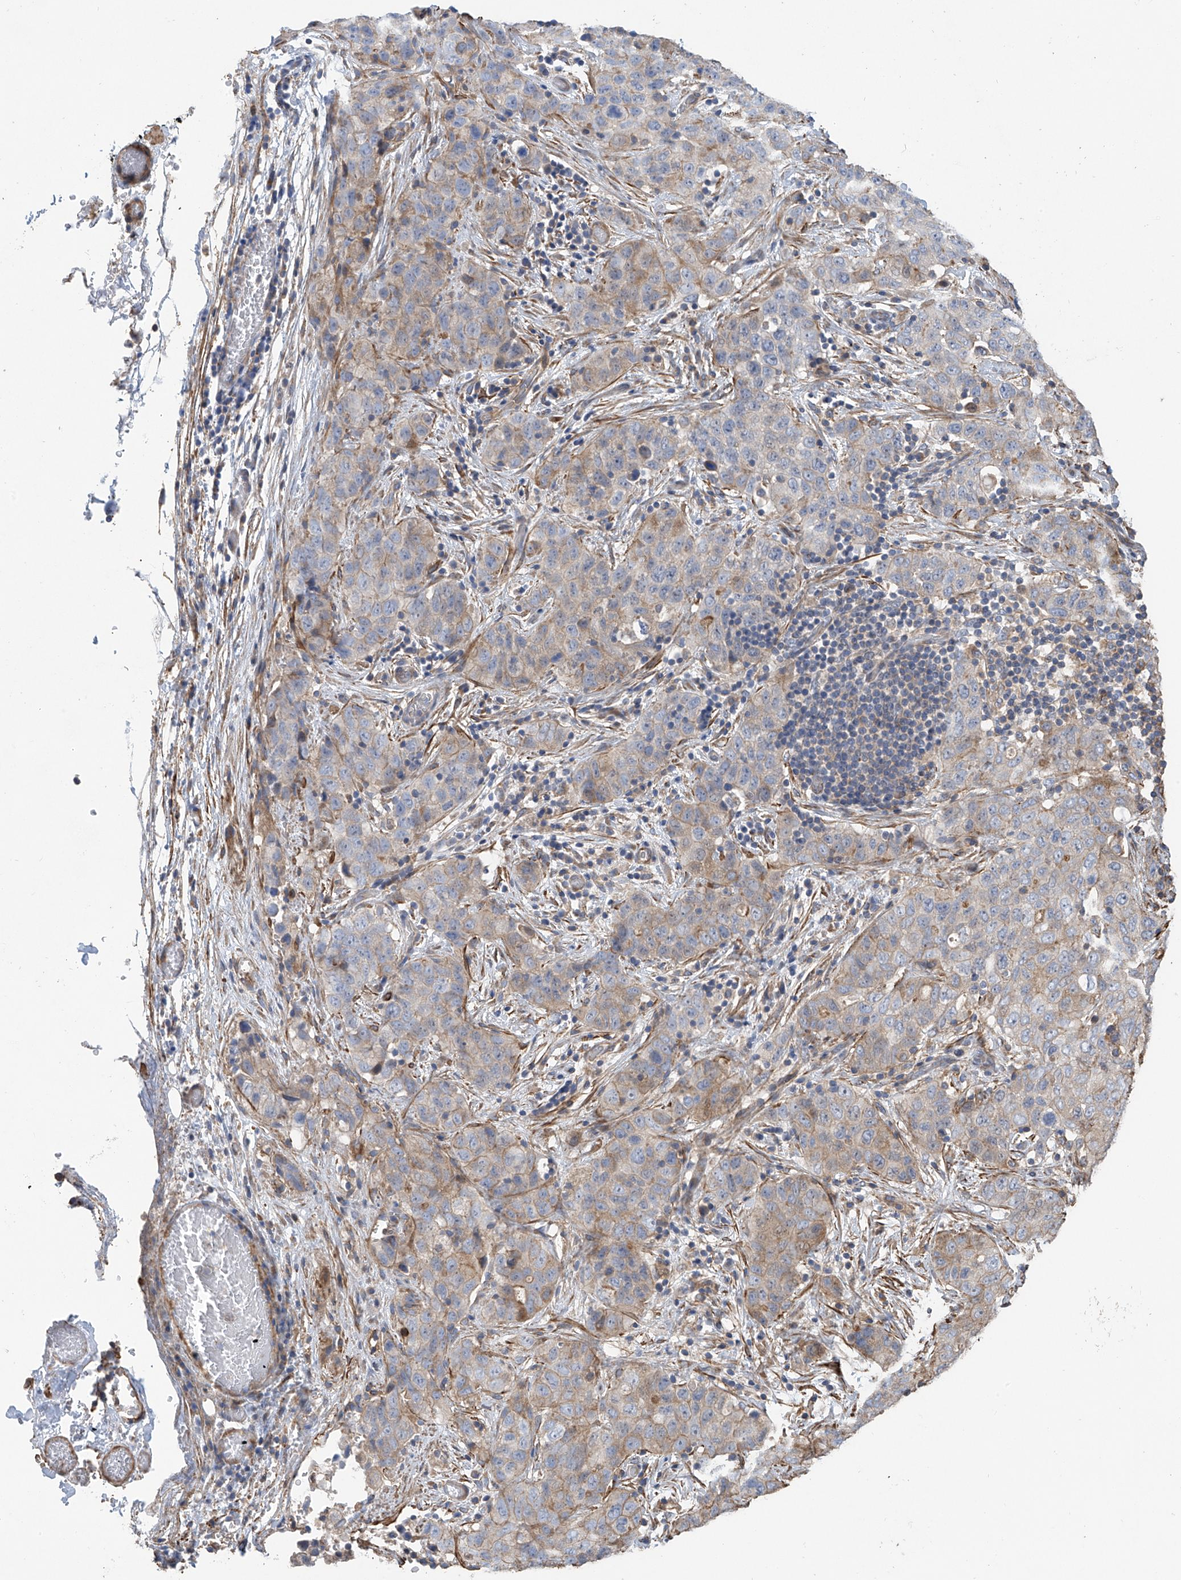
{"staining": {"intensity": "weak", "quantity": "<25%", "location": "cytoplasmic/membranous"}, "tissue": "stomach cancer", "cell_type": "Tumor cells", "image_type": "cancer", "snomed": [{"axis": "morphology", "description": "Normal tissue, NOS"}, {"axis": "morphology", "description": "Adenocarcinoma, NOS"}, {"axis": "topography", "description": "Lymph node"}, {"axis": "topography", "description": "Stomach"}], "caption": "The micrograph demonstrates no staining of tumor cells in adenocarcinoma (stomach).", "gene": "SLC43A3", "patient": {"sex": "male", "age": 48}}